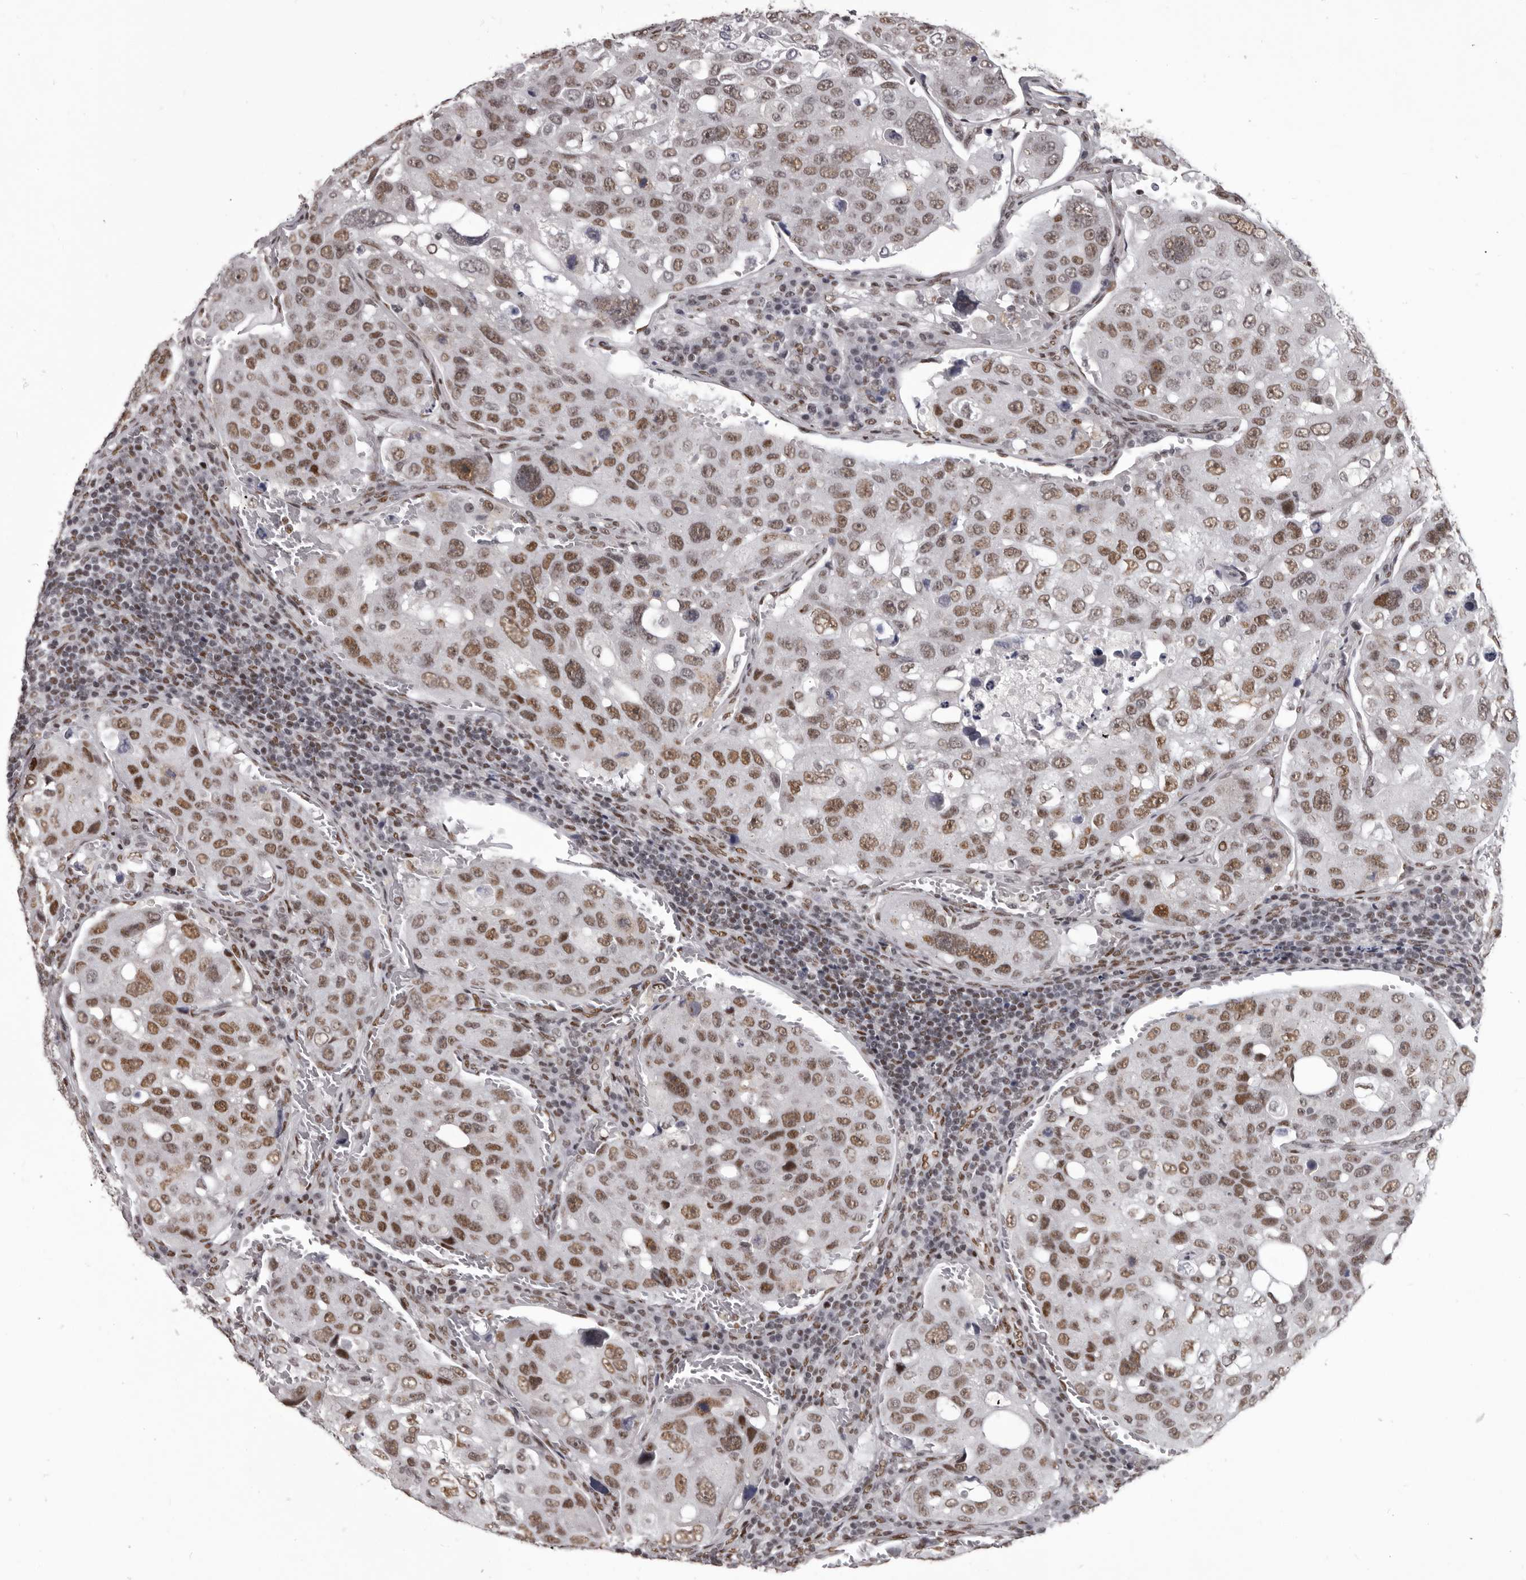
{"staining": {"intensity": "moderate", "quantity": ">75%", "location": "nuclear"}, "tissue": "urothelial cancer", "cell_type": "Tumor cells", "image_type": "cancer", "snomed": [{"axis": "morphology", "description": "Urothelial carcinoma, High grade"}, {"axis": "topography", "description": "Lymph node"}, {"axis": "topography", "description": "Urinary bladder"}], "caption": "Protein expression analysis of urothelial cancer shows moderate nuclear positivity in about >75% of tumor cells.", "gene": "NUMA1", "patient": {"sex": "male", "age": 51}}